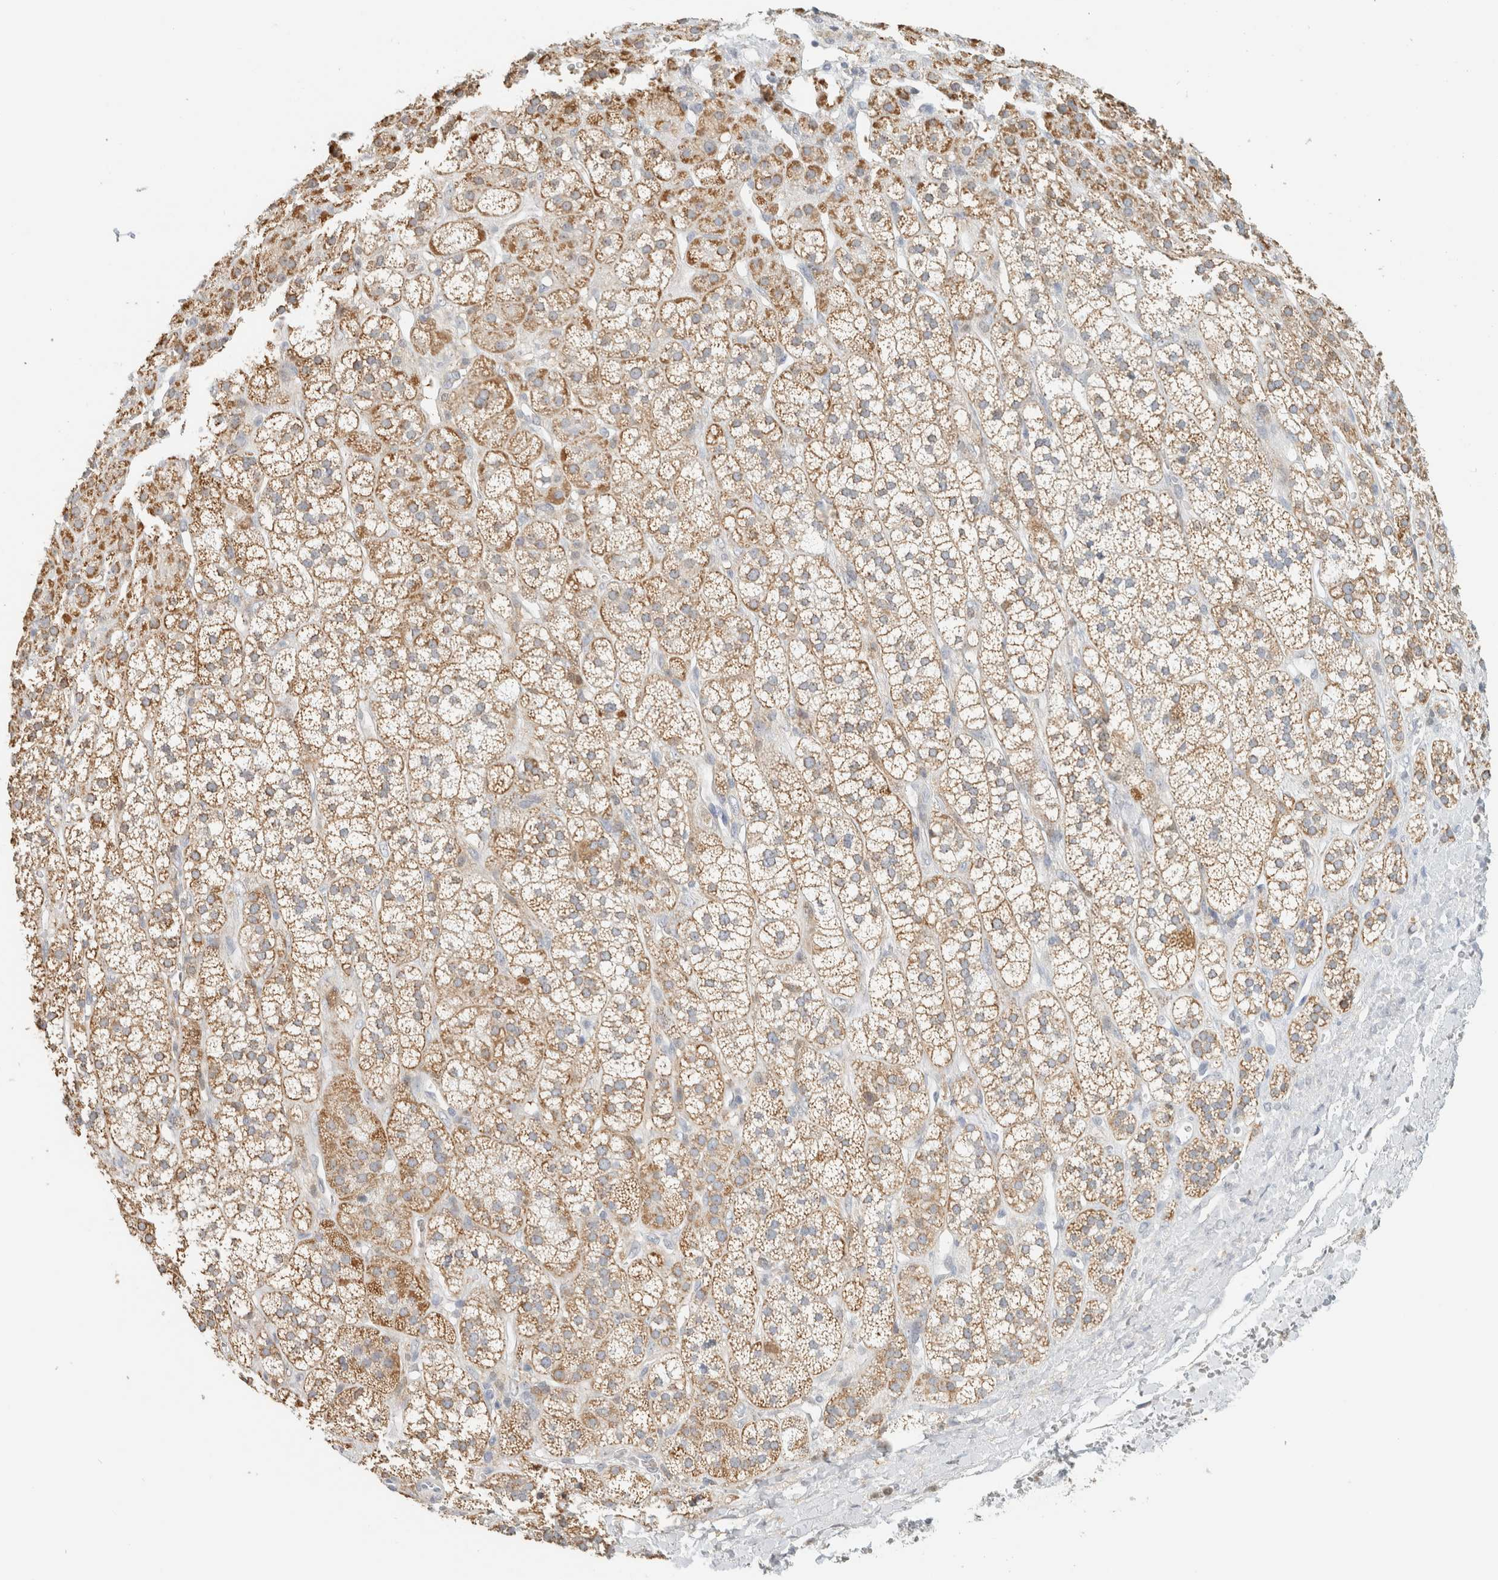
{"staining": {"intensity": "weak", "quantity": ">75%", "location": "cytoplasmic/membranous"}, "tissue": "adrenal gland", "cell_type": "Glandular cells", "image_type": "normal", "snomed": [{"axis": "morphology", "description": "Normal tissue, NOS"}, {"axis": "topography", "description": "Adrenal gland"}], "caption": "A micrograph showing weak cytoplasmic/membranous positivity in about >75% of glandular cells in normal adrenal gland, as visualized by brown immunohistochemical staining.", "gene": "CAPG", "patient": {"sex": "male", "age": 56}}